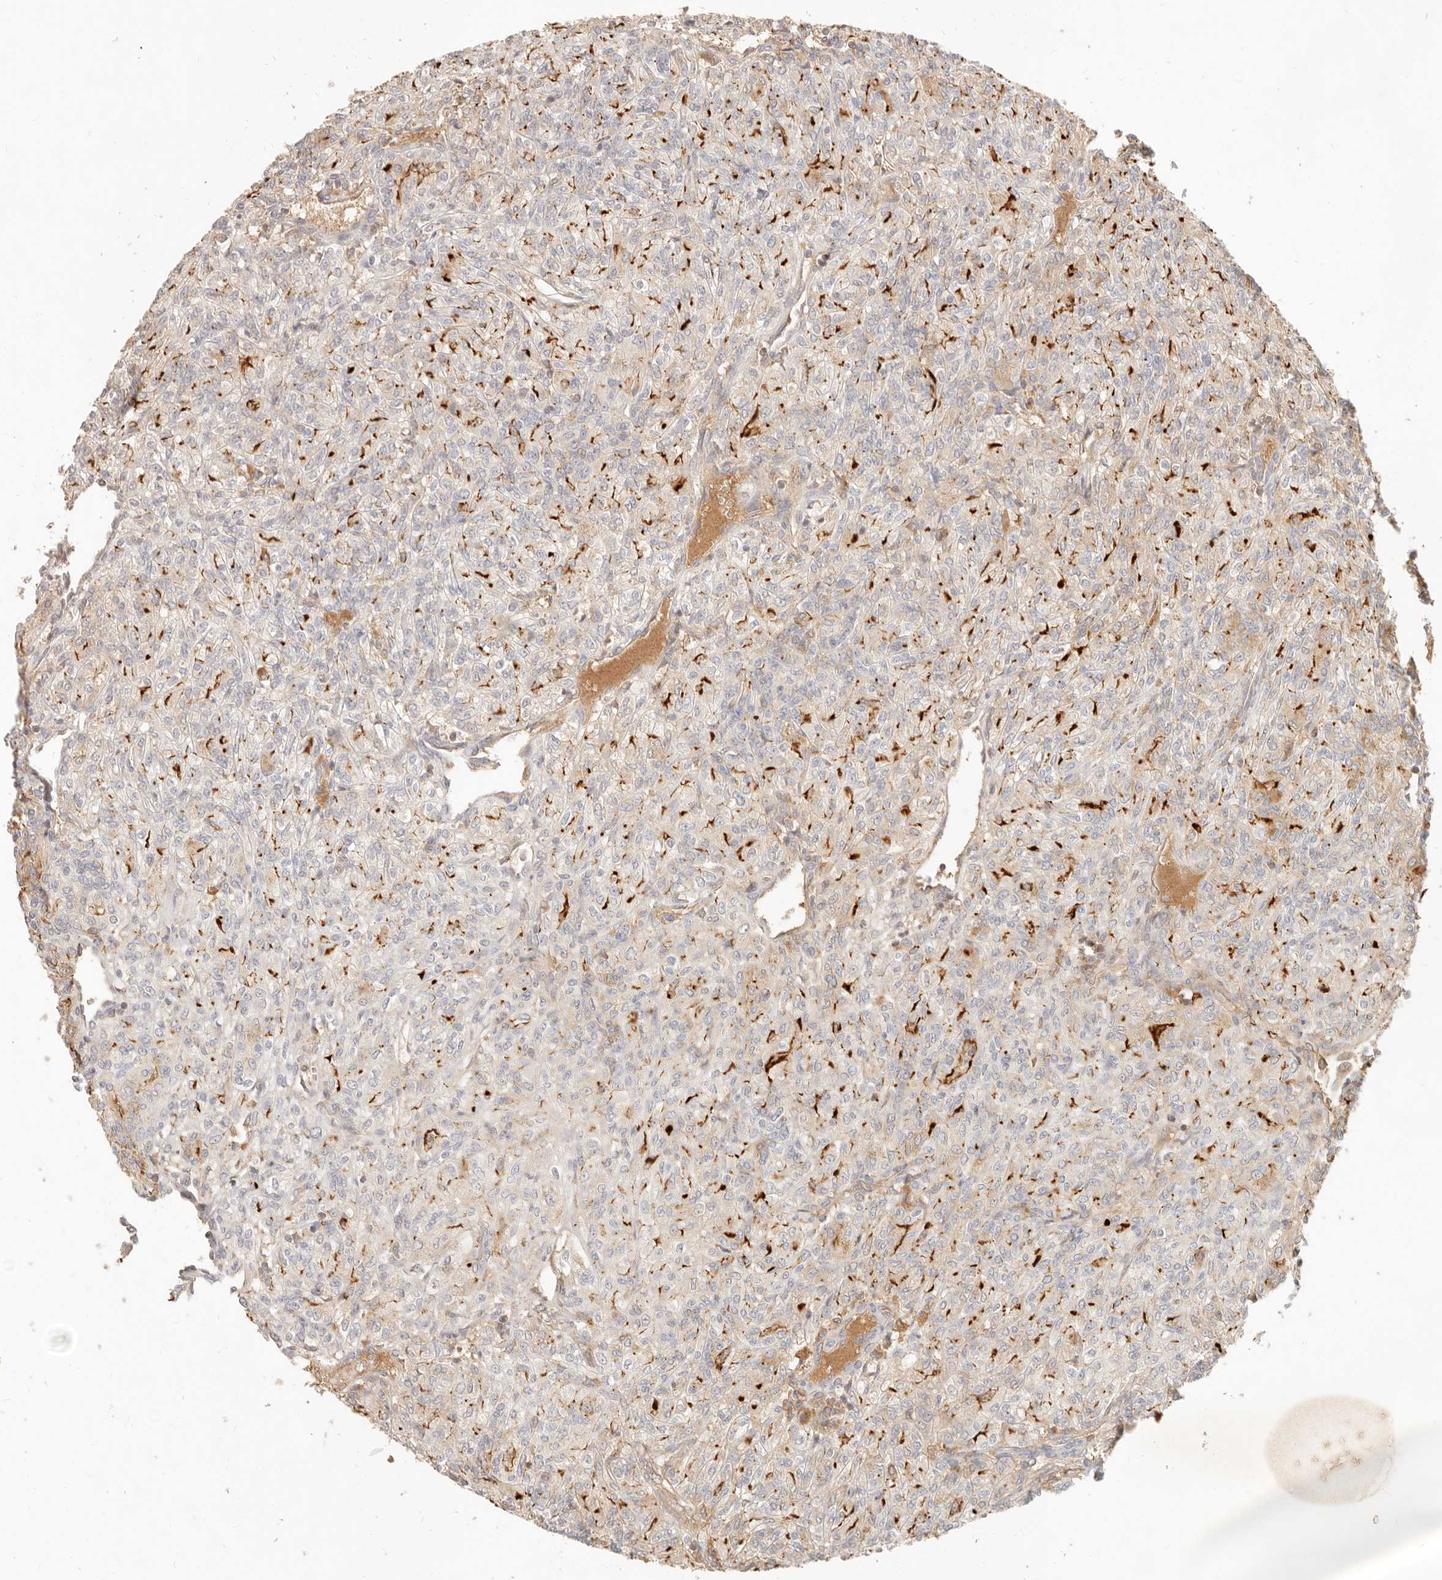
{"staining": {"intensity": "strong", "quantity": "25%-75%", "location": "cytoplasmic/membranous"}, "tissue": "renal cancer", "cell_type": "Tumor cells", "image_type": "cancer", "snomed": [{"axis": "morphology", "description": "Adenocarcinoma, NOS"}, {"axis": "topography", "description": "Kidney"}], "caption": "This image demonstrates immunohistochemistry staining of adenocarcinoma (renal), with high strong cytoplasmic/membranous expression in about 25%-75% of tumor cells.", "gene": "NECAP2", "patient": {"sex": "male", "age": 77}}